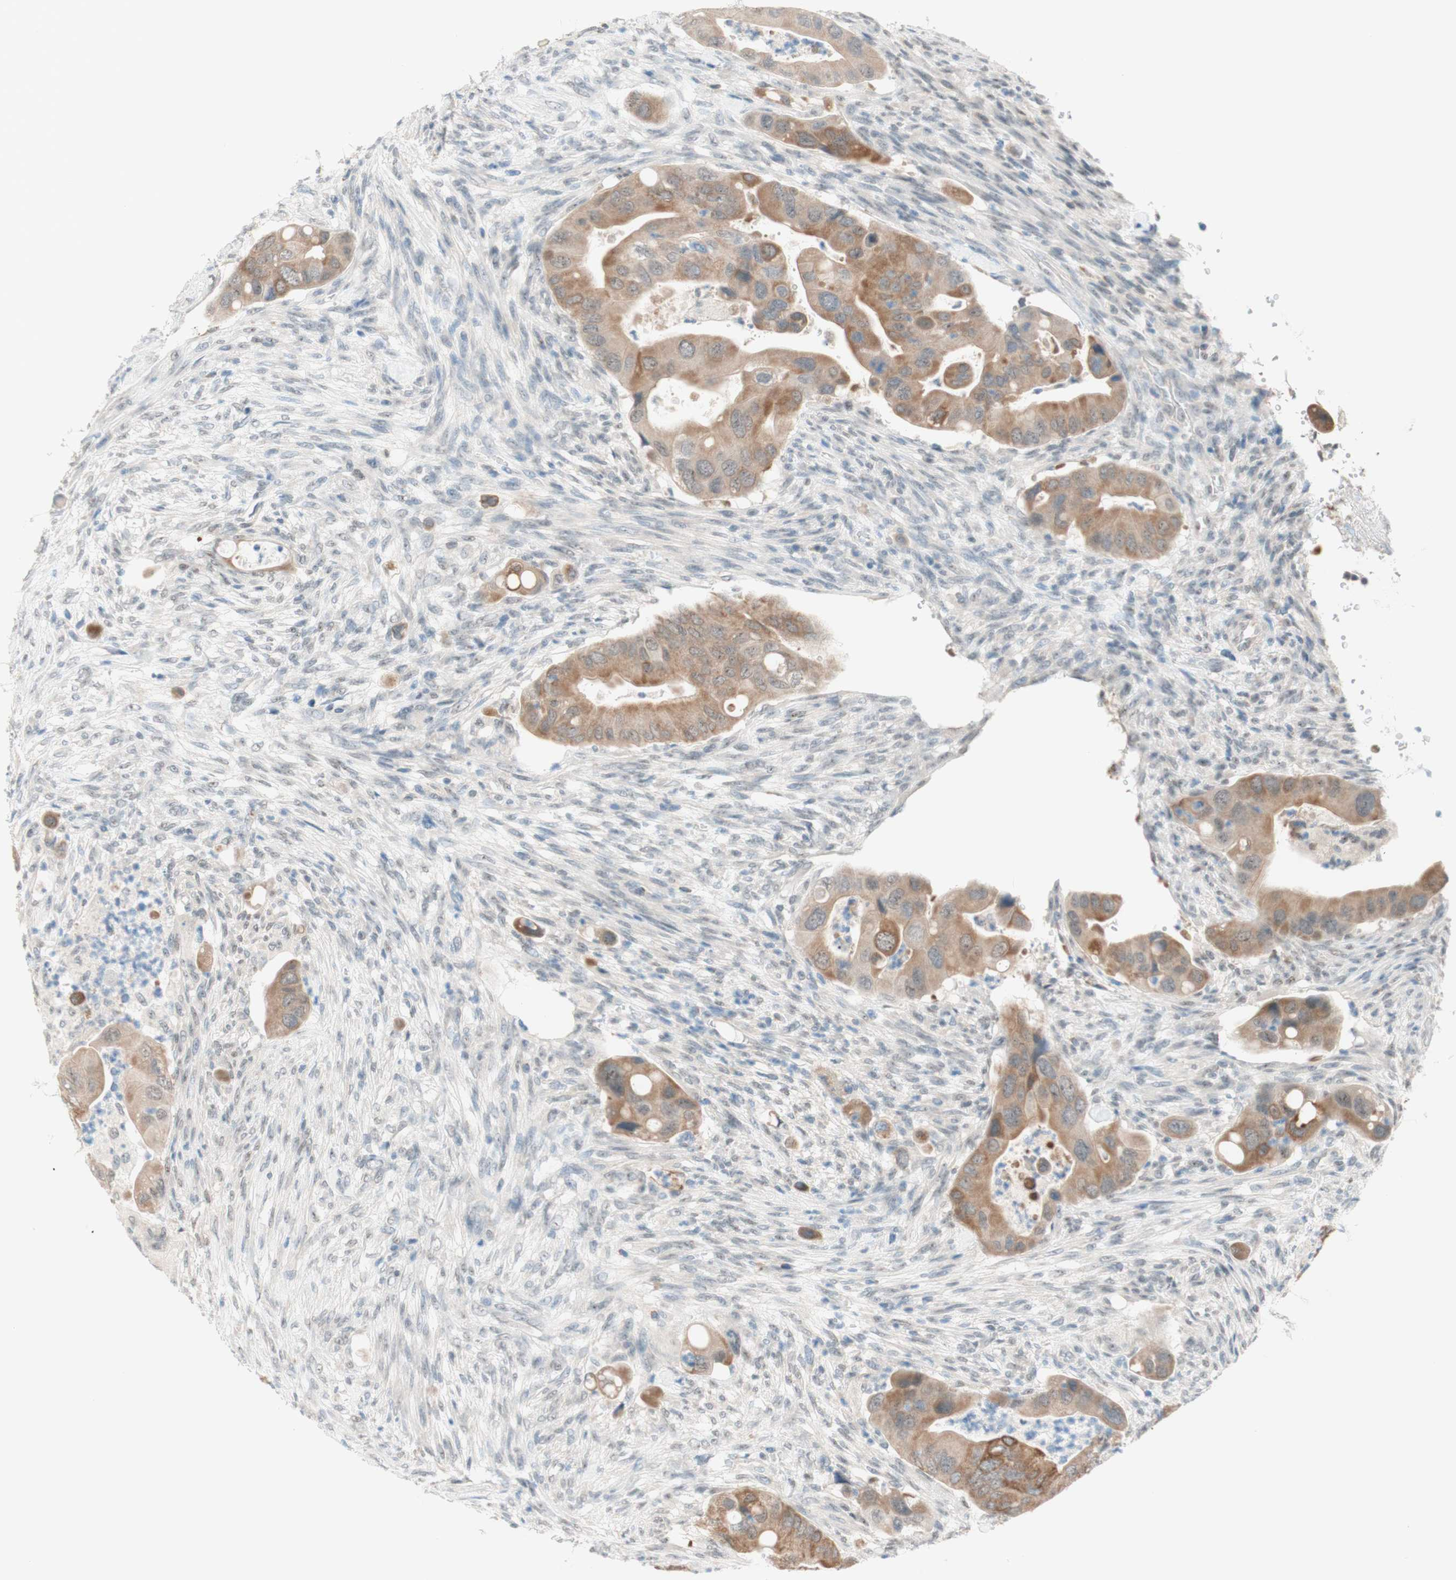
{"staining": {"intensity": "weak", "quantity": ">75%", "location": "cytoplasmic/membranous"}, "tissue": "colorectal cancer", "cell_type": "Tumor cells", "image_type": "cancer", "snomed": [{"axis": "morphology", "description": "Adenocarcinoma, NOS"}, {"axis": "topography", "description": "Rectum"}], "caption": "Protein staining displays weak cytoplasmic/membranous expression in approximately >75% of tumor cells in colorectal cancer.", "gene": "JPH1", "patient": {"sex": "female", "age": 57}}